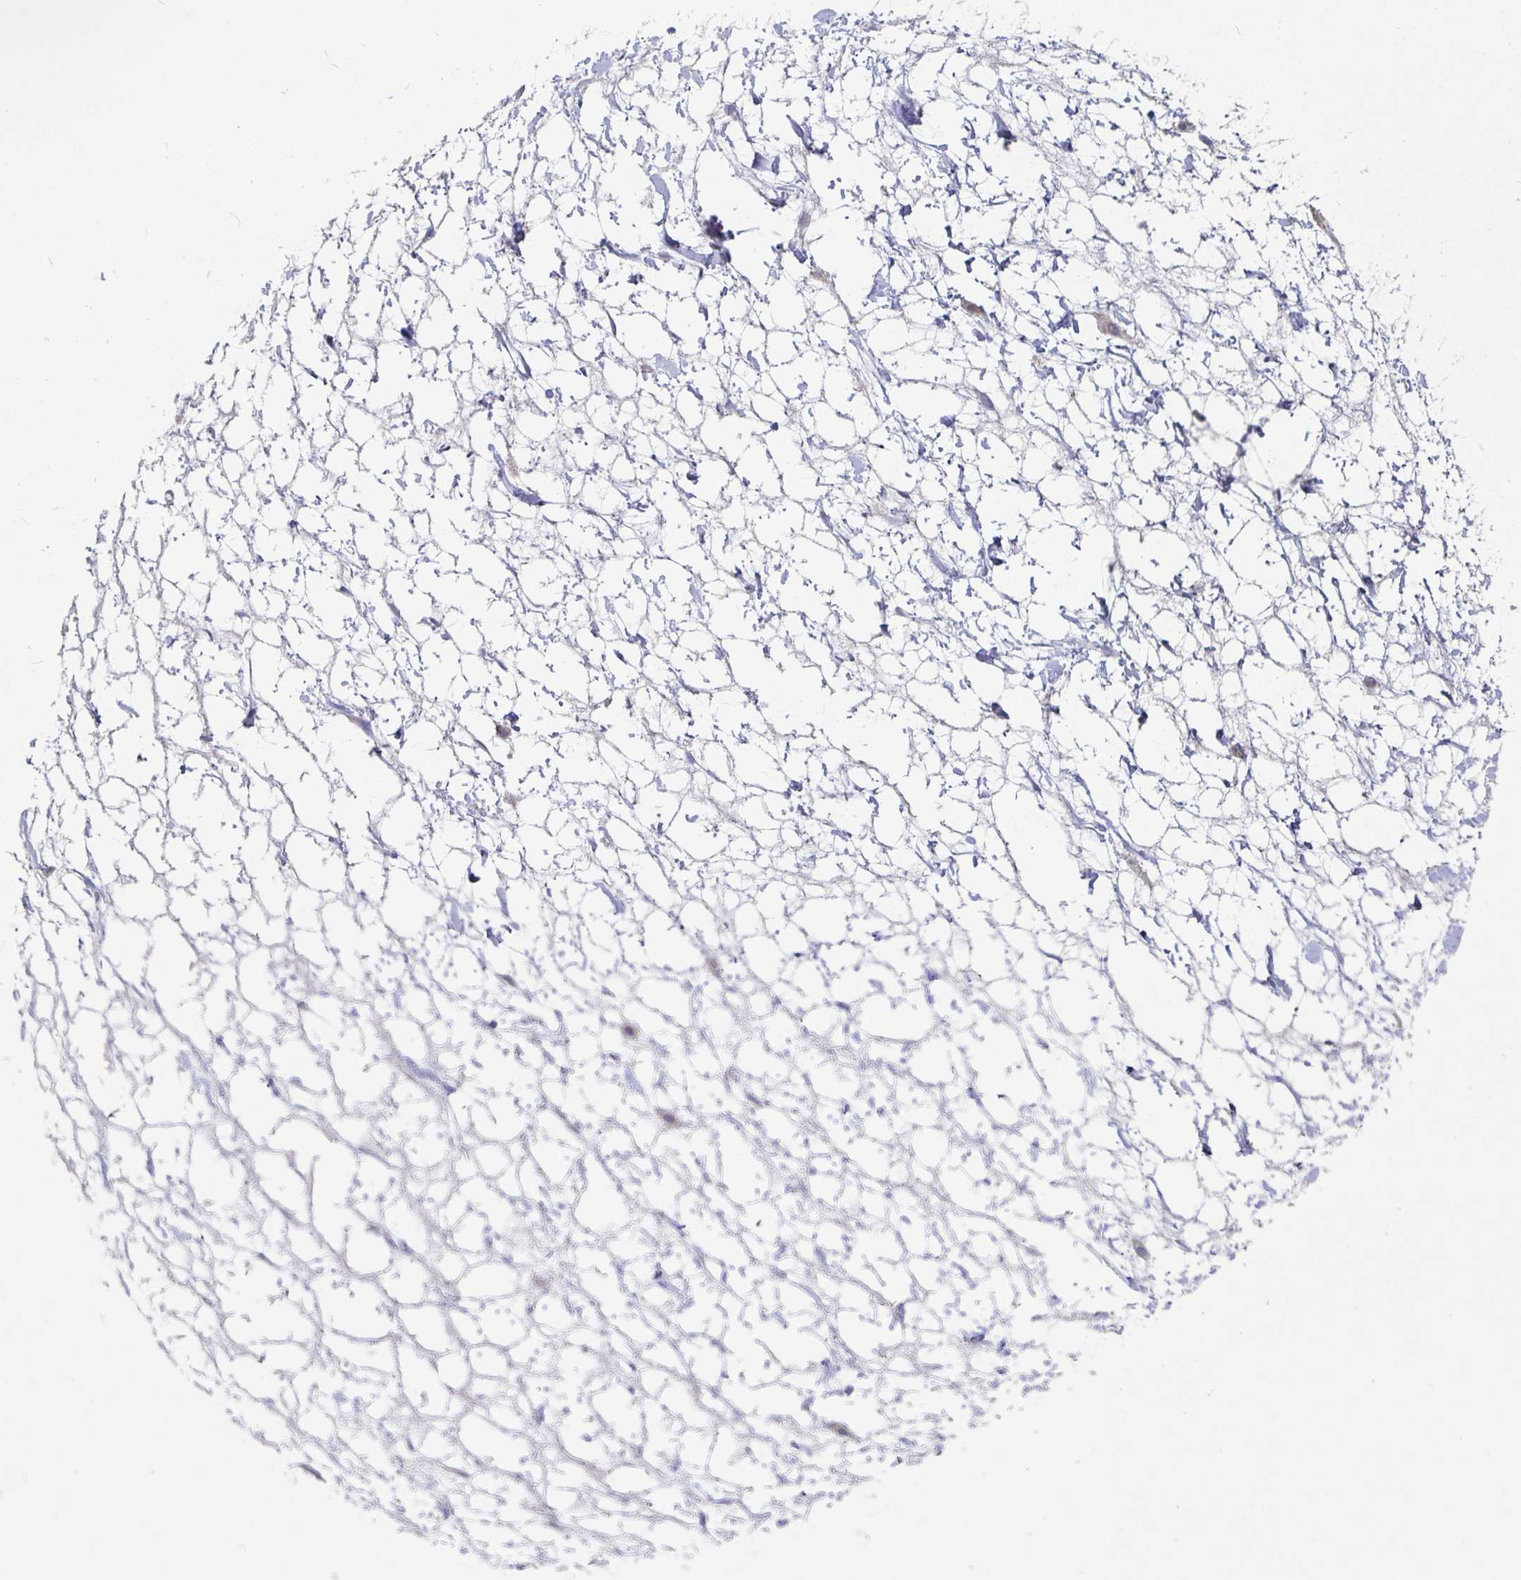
{"staining": {"intensity": "negative", "quantity": "none", "location": "none"}, "tissue": "adipose tissue", "cell_type": "Adipocytes", "image_type": "normal", "snomed": [{"axis": "morphology", "description": "Normal tissue, NOS"}, {"axis": "topography", "description": "Lymph node"}, {"axis": "topography", "description": "Cartilage tissue"}, {"axis": "topography", "description": "Nasopharynx"}], "caption": "Protein analysis of normal adipose tissue reveals no significant expression in adipocytes. Nuclei are stained in blue.", "gene": "SPPL3", "patient": {"sex": "male", "age": 63}}